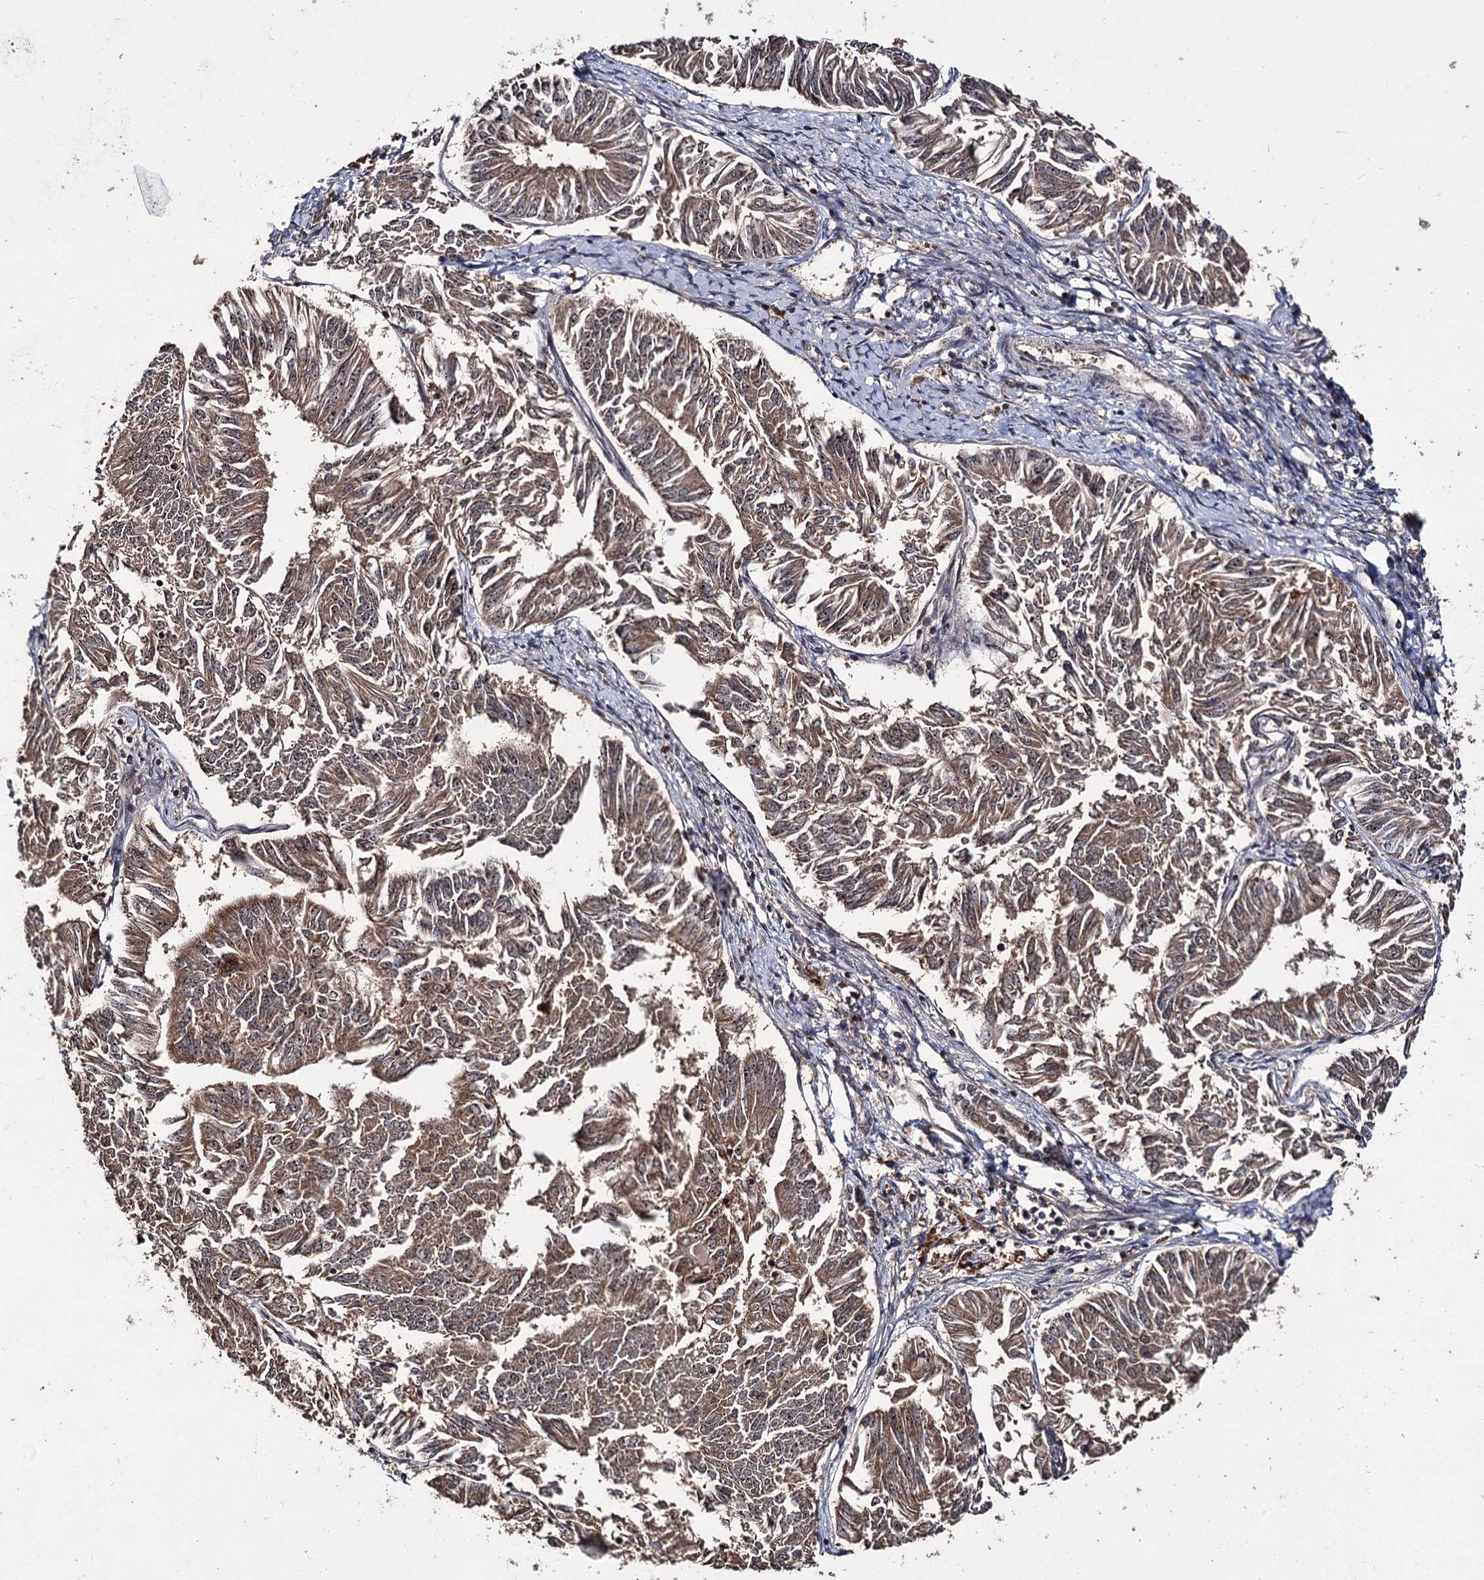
{"staining": {"intensity": "moderate", "quantity": ">75%", "location": "cytoplasmic/membranous,nuclear"}, "tissue": "endometrial cancer", "cell_type": "Tumor cells", "image_type": "cancer", "snomed": [{"axis": "morphology", "description": "Adenocarcinoma, NOS"}, {"axis": "topography", "description": "Endometrium"}], "caption": "An image of adenocarcinoma (endometrial) stained for a protein demonstrates moderate cytoplasmic/membranous and nuclear brown staining in tumor cells.", "gene": "MKNK2", "patient": {"sex": "female", "age": 58}}